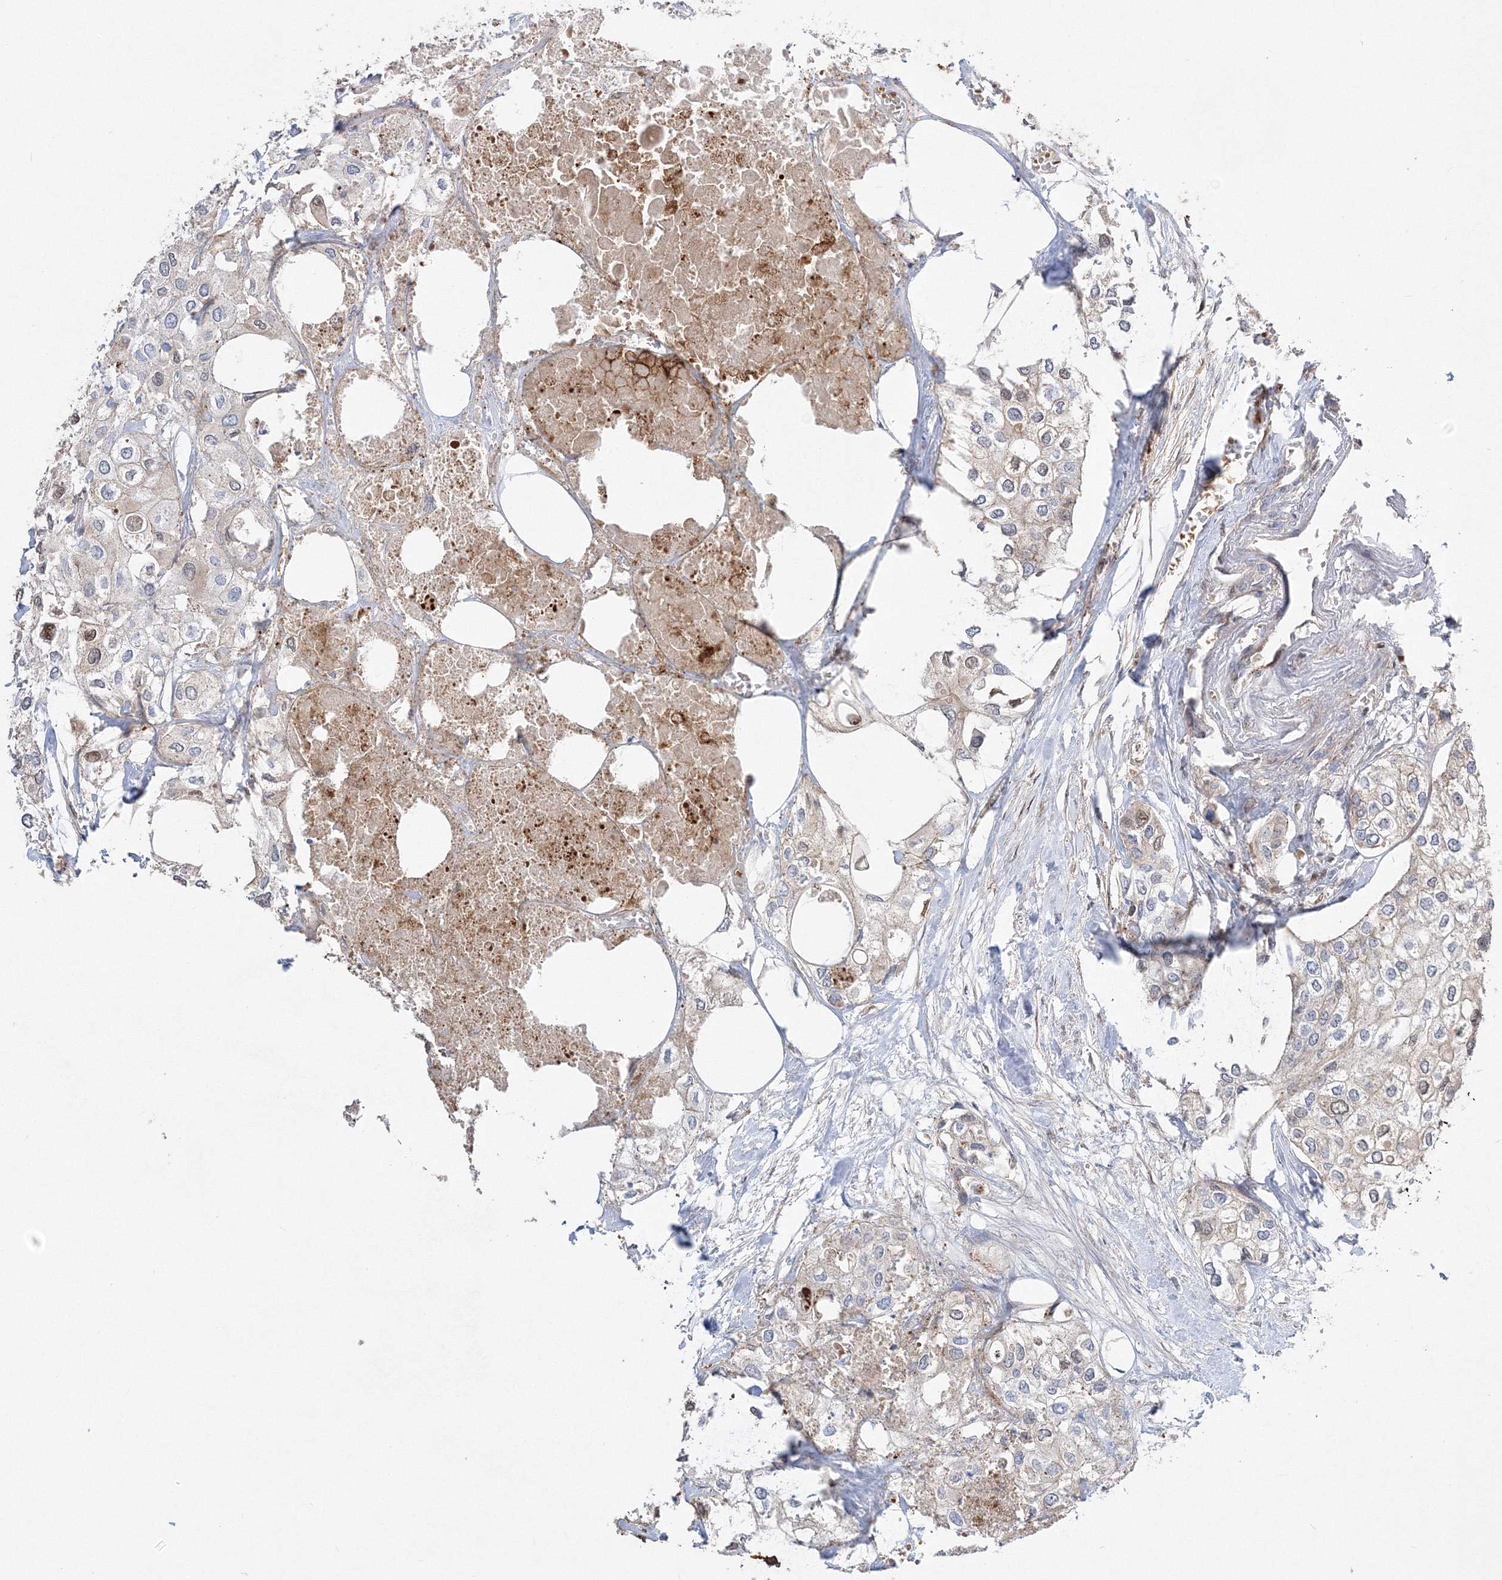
{"staining": {"intensity": "moderate", "quantity": "<25%", "location": "nuclear"}, "tissue": "urothelial cancer", "cell_type": "Tumor cells", "image_type": "cancer", "snomed": [{"axis": "morphology", "description": "Urothelial carcinoma, High grade"}, {"axis": "topography", "description": "Urinary bladder"}], "caption": "Urothelial cancer stained with a brown dye reveals moderate nuclear positive expression in approximately <25% of tumor cells.", "gene": "NPM3", "patient": {"sex": "male", "age": 64}}